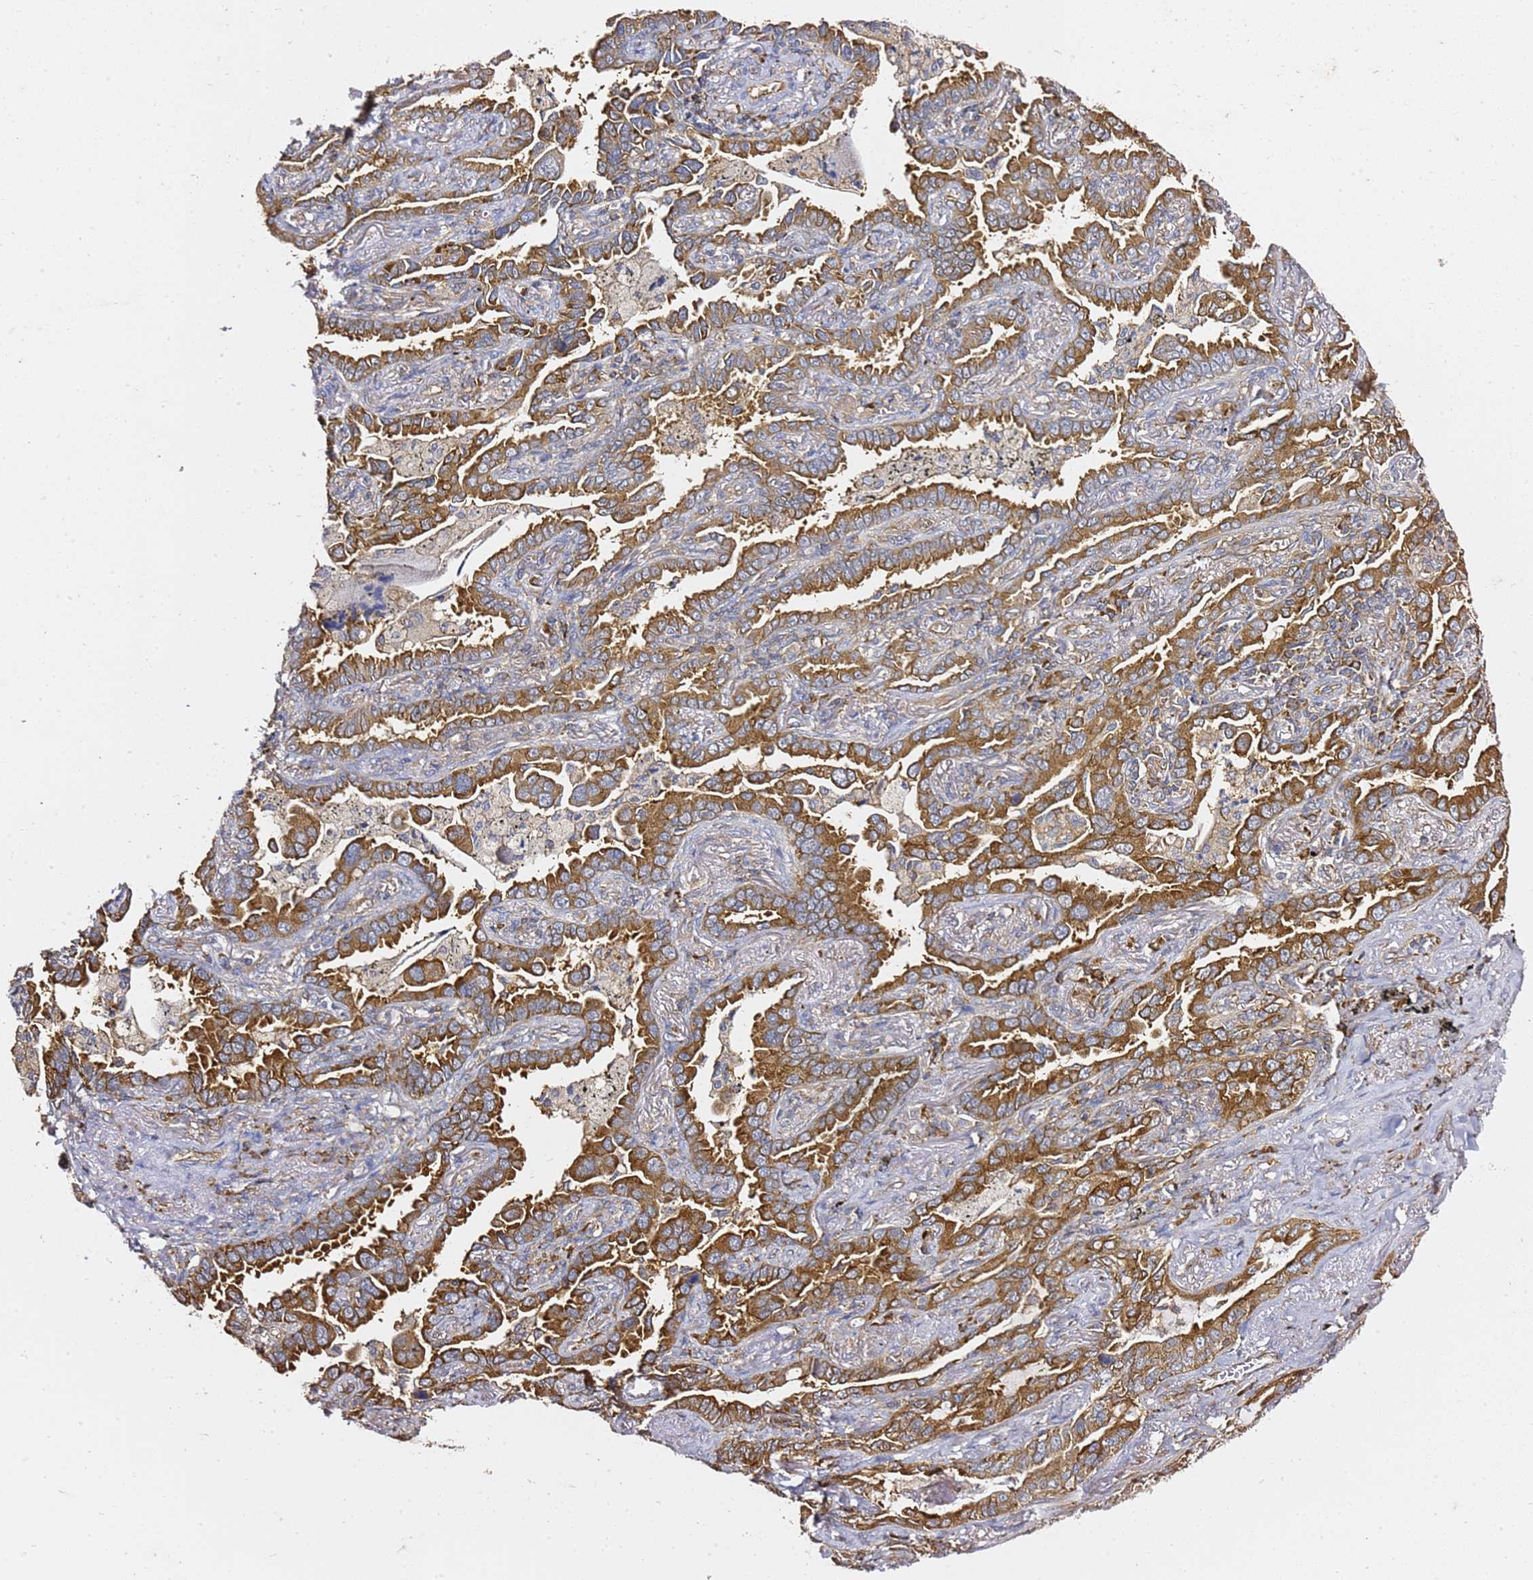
{"staining": {"intensity": "strong", "quantity": ">75%", "location": "cytoplasmic/membranous"}, "tissue": "lung cancer", "cell_type": "Tumor cells", "image_type": "cancer", "snomed": [{"axis": "morphology", "description": "Adenocarcinoma, NOS"}, {"axis": "topography", "description": "Lung"}], "caption": "An immunohistochemistry histopathology image of neoplastic tissue is shown. Protein staining in brown labels strong cytoplasmic/membranous positivity in adenocarcinoma (lung) within tumor cells.", "gene": "TPST1", "patient": {"sex": "male", "age": 67}}